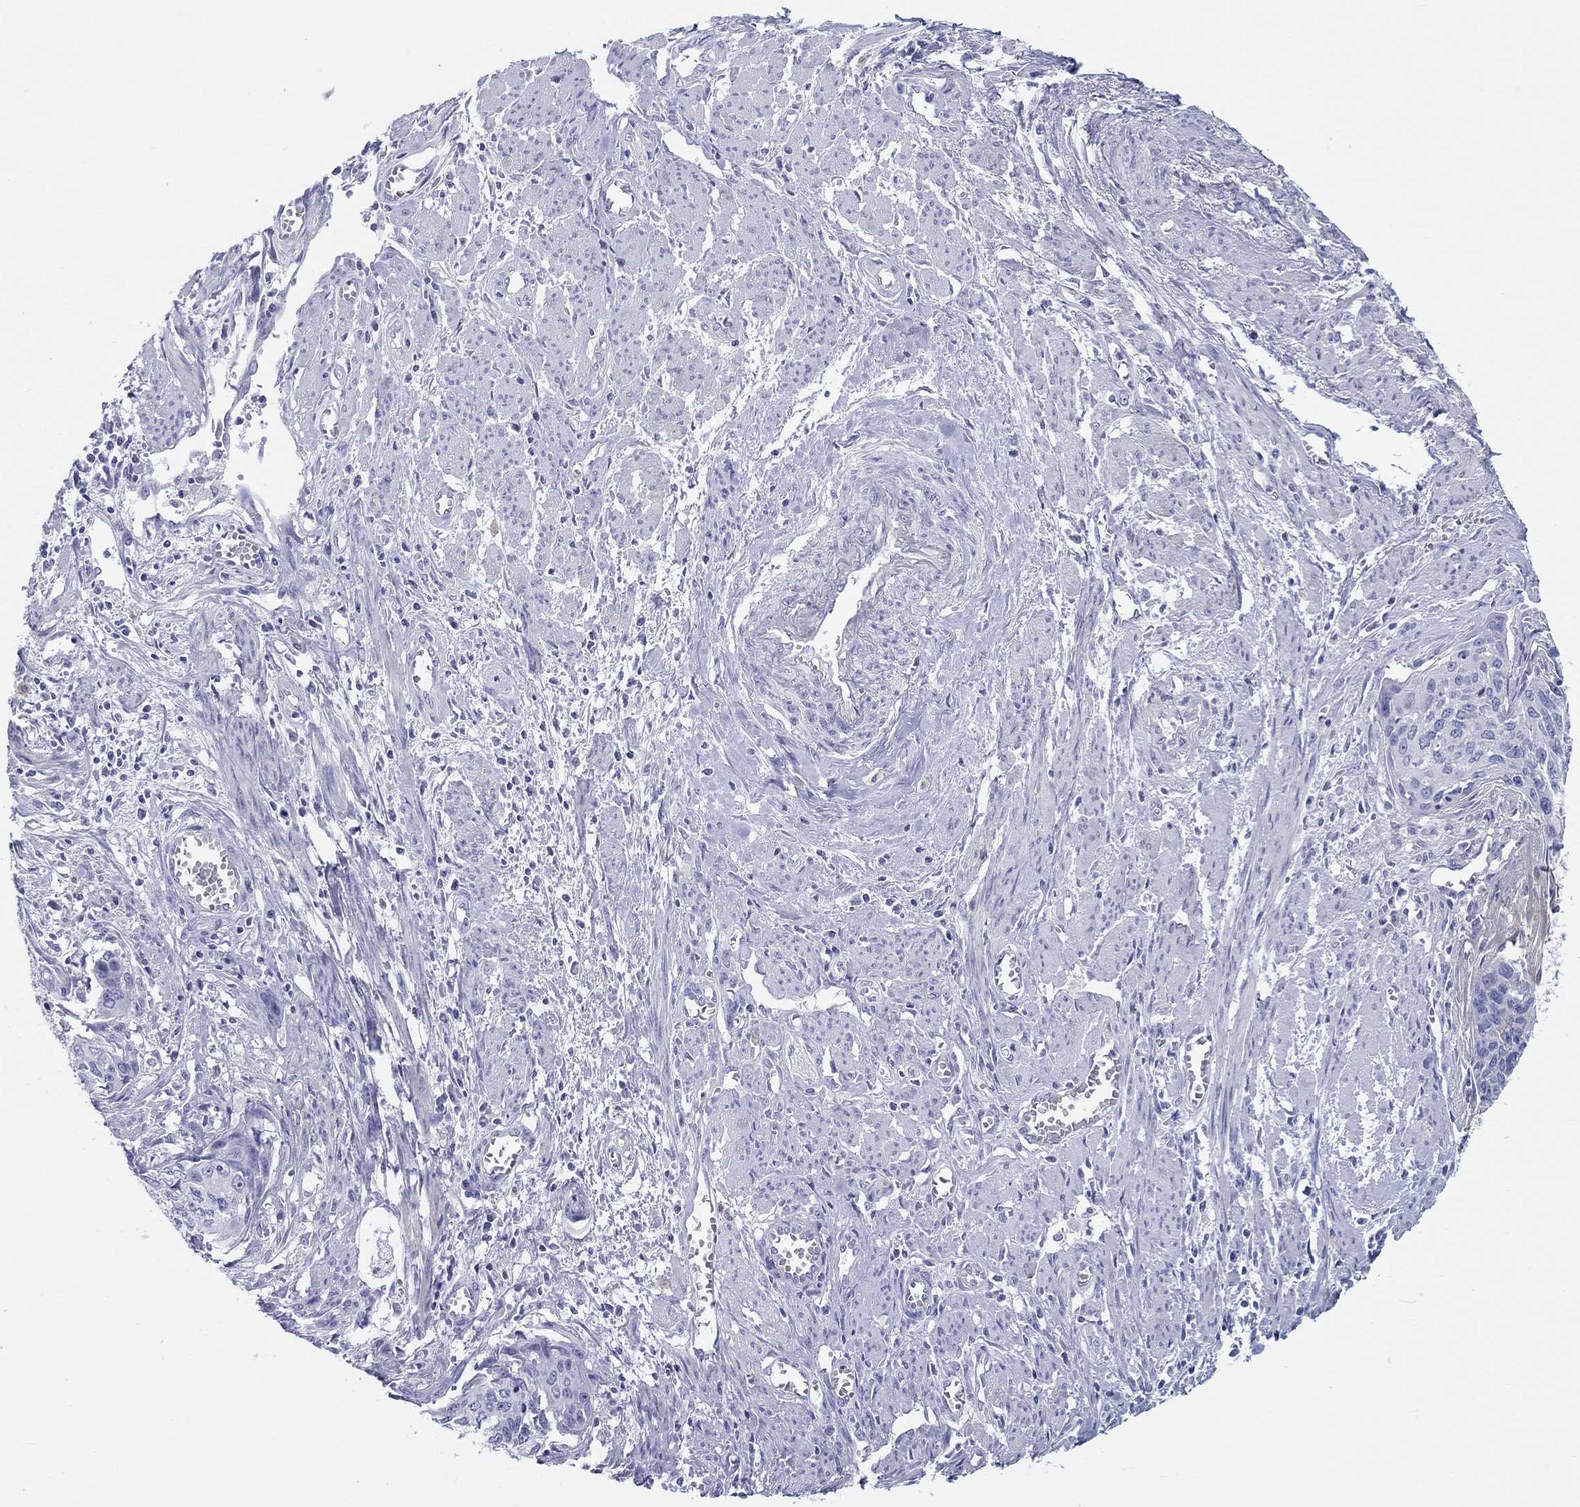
{"staining": {"intensity": "negative", "quantity": "none", "location": "none"}, "tissue": "cervical cancer", "cell_type": "Tumor cells", "image_type": "cancer", "snomed": [{"axis": "morphology", "description": "Squamous cell carcinoma, NOS"}, {"axis": "topography", "description": "Cervix"}], "caption": "Immunohistochemistry (IHC) histopathology image of human cervical squamous cell carcinoma stained for a protein (brown), which demonstrates no staining in tumor cells.", "gene": "HAPLN4", "patient": {"sex": "female", "age": 58}}